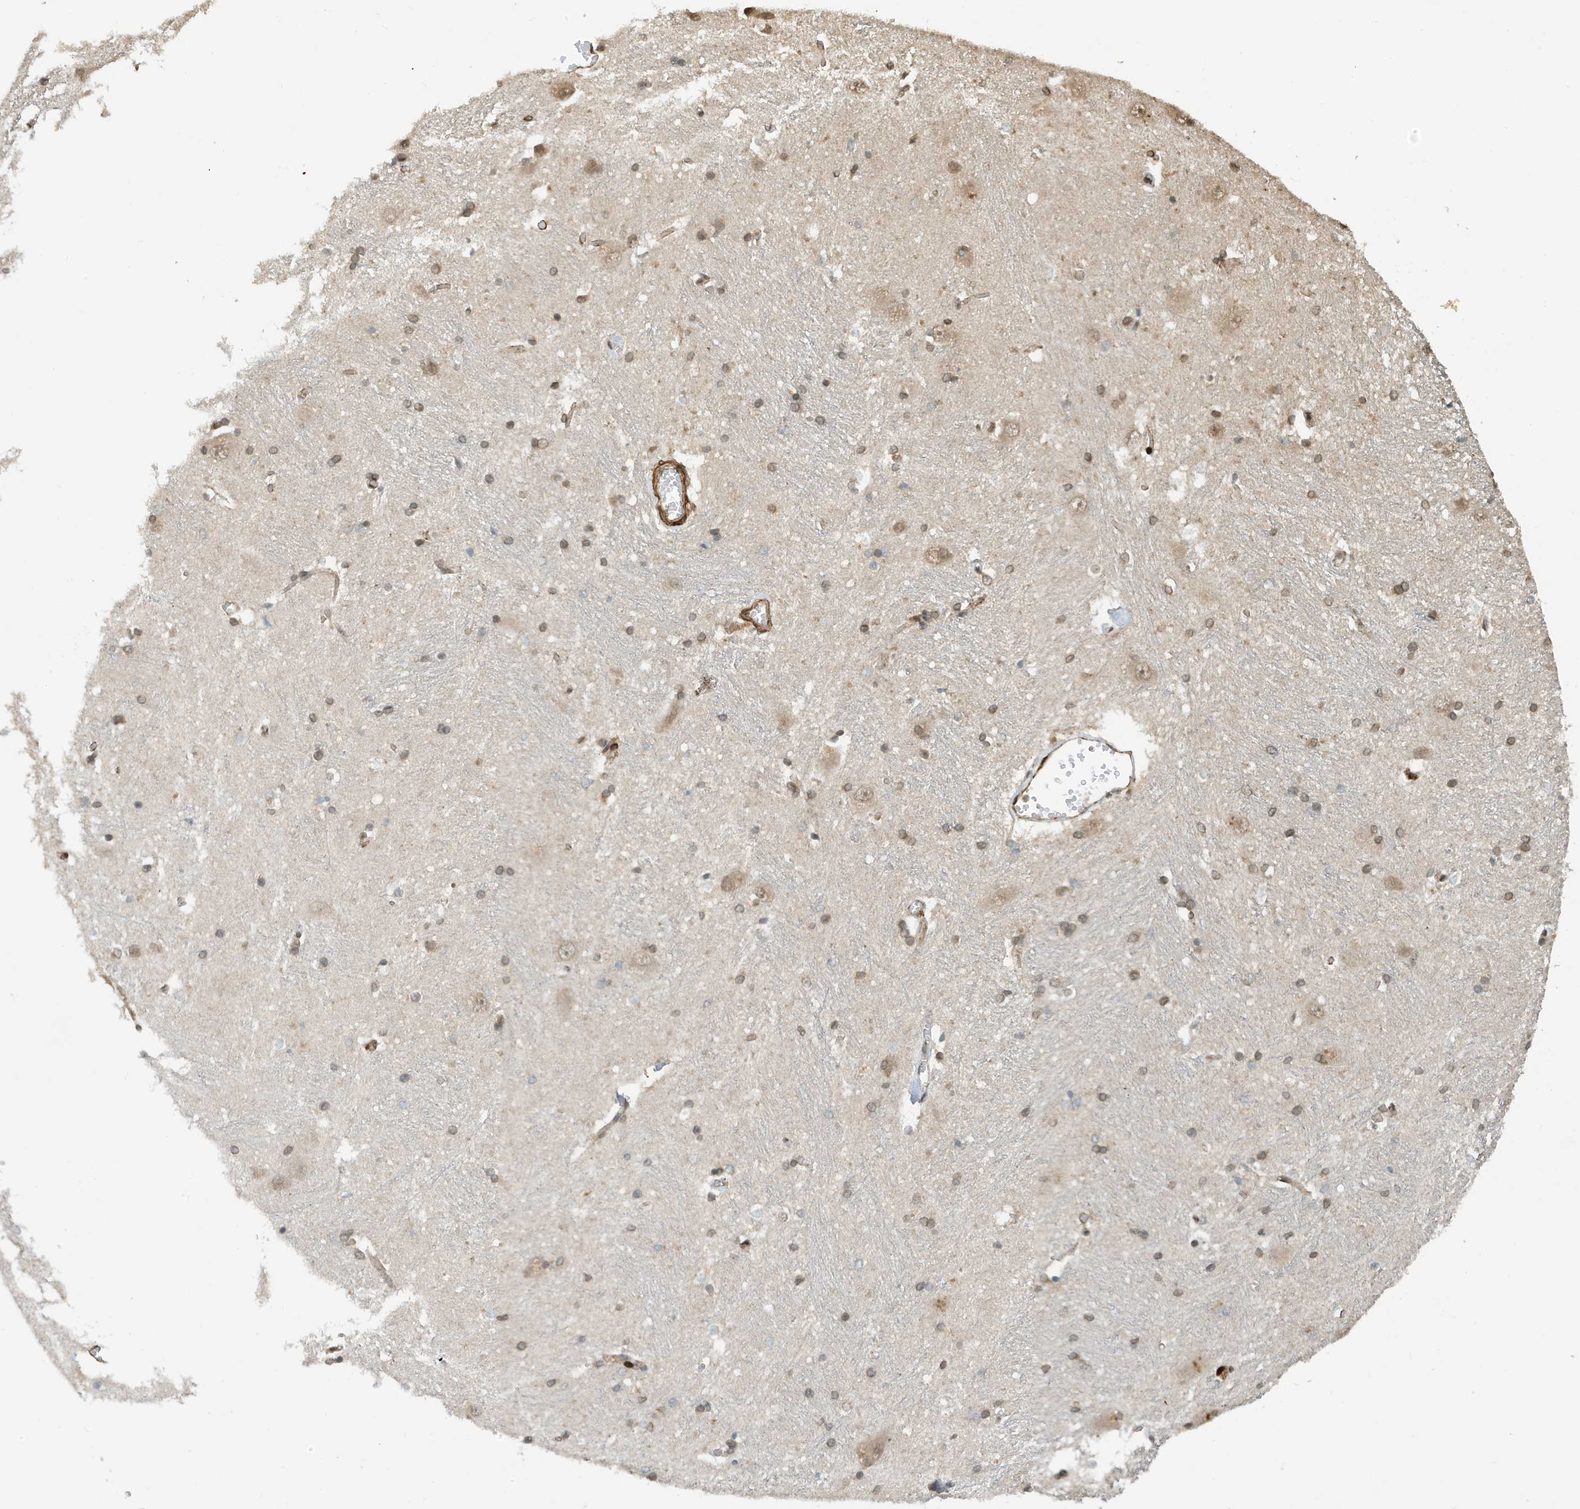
{"staining": {"intensity": "weak", "quantity": "25%-75%", "location": "nuclear"}, "tissue": "caudate", "cell_type": "Glial cells", "image_type": "normal", "snomed": [{"axis": "morphology", "description": "Normal tissue, NOS"}, {"axis": "topography", "description": "Lateral ventricle wall"}], "caption": "IHC staining of unremarkable caudate, which reveals low levels of weak nuclear positivity in approximately 25%-75% of glial cells indicating weak nuclear protein expression. The staining was performed using DAB (3,3'-diaminobenzidine) (brown) for protein detection and nuclei were counterstained in hematoxylin (blue).", "gene": "DUSP18", "patient": {"sex": "male", "age": 37}}